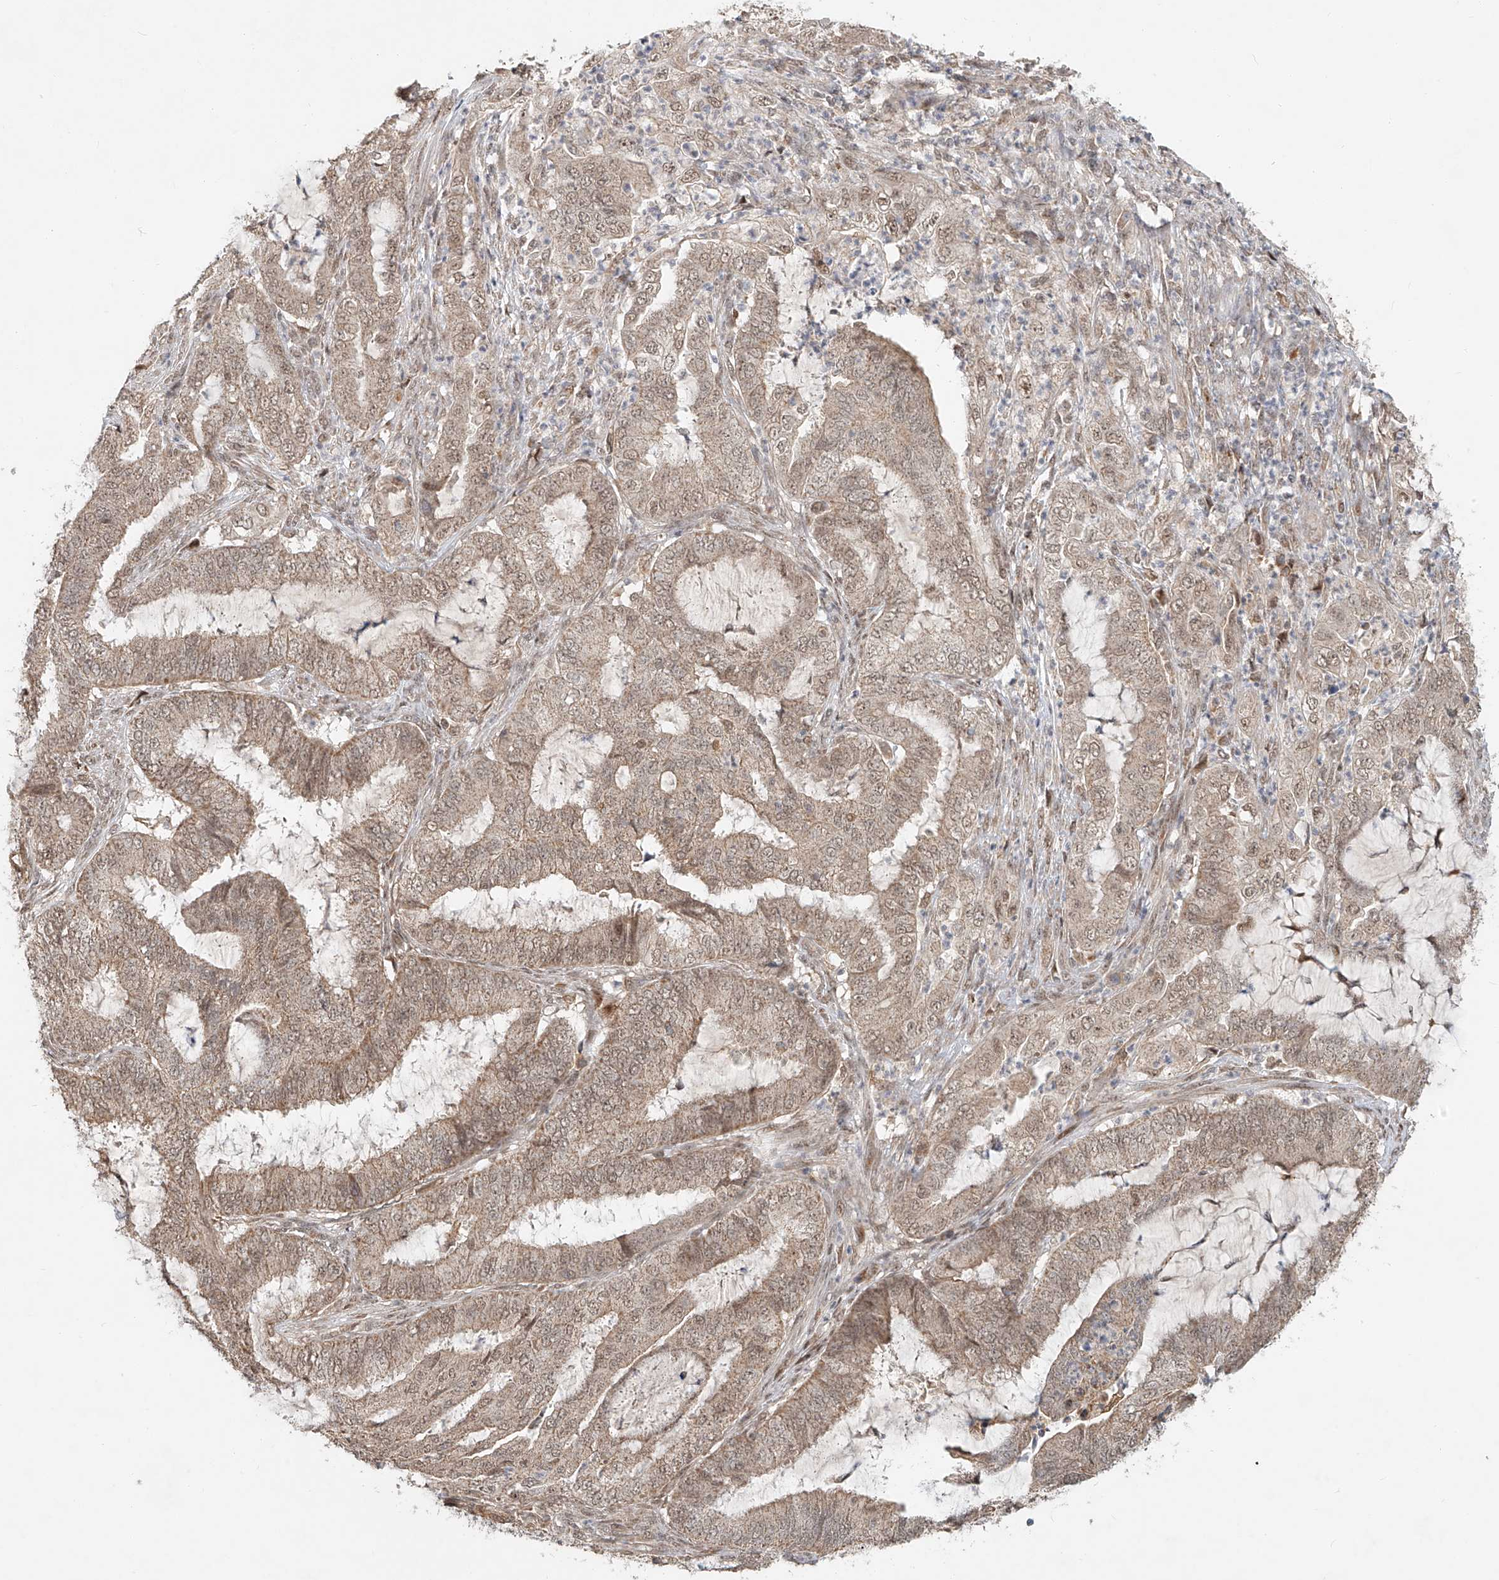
{"staining": {"intensity": "weak", "quantity": "25%-75%", "location": "cytoplasmic/membranous,nuclear"}, "tissue": "endometrial cancer", "cell_type": "Tumor cells", "image_type": "cancer", "snomed": [{"axis": "morphology", "description": "Adenocarcinoma, NOS"}, {"axis": "topography", "description": "Endometrium"}], "caption": "Adenocarcinoma (endometrial) was stained to show a protein in brown. There is low levels of weak cytoplasmic/membranous and nuclear staining in about 25%-75% of tumor cells.", "gene": "SYTL3", "patient": {"sex": "female", "age": 51}}